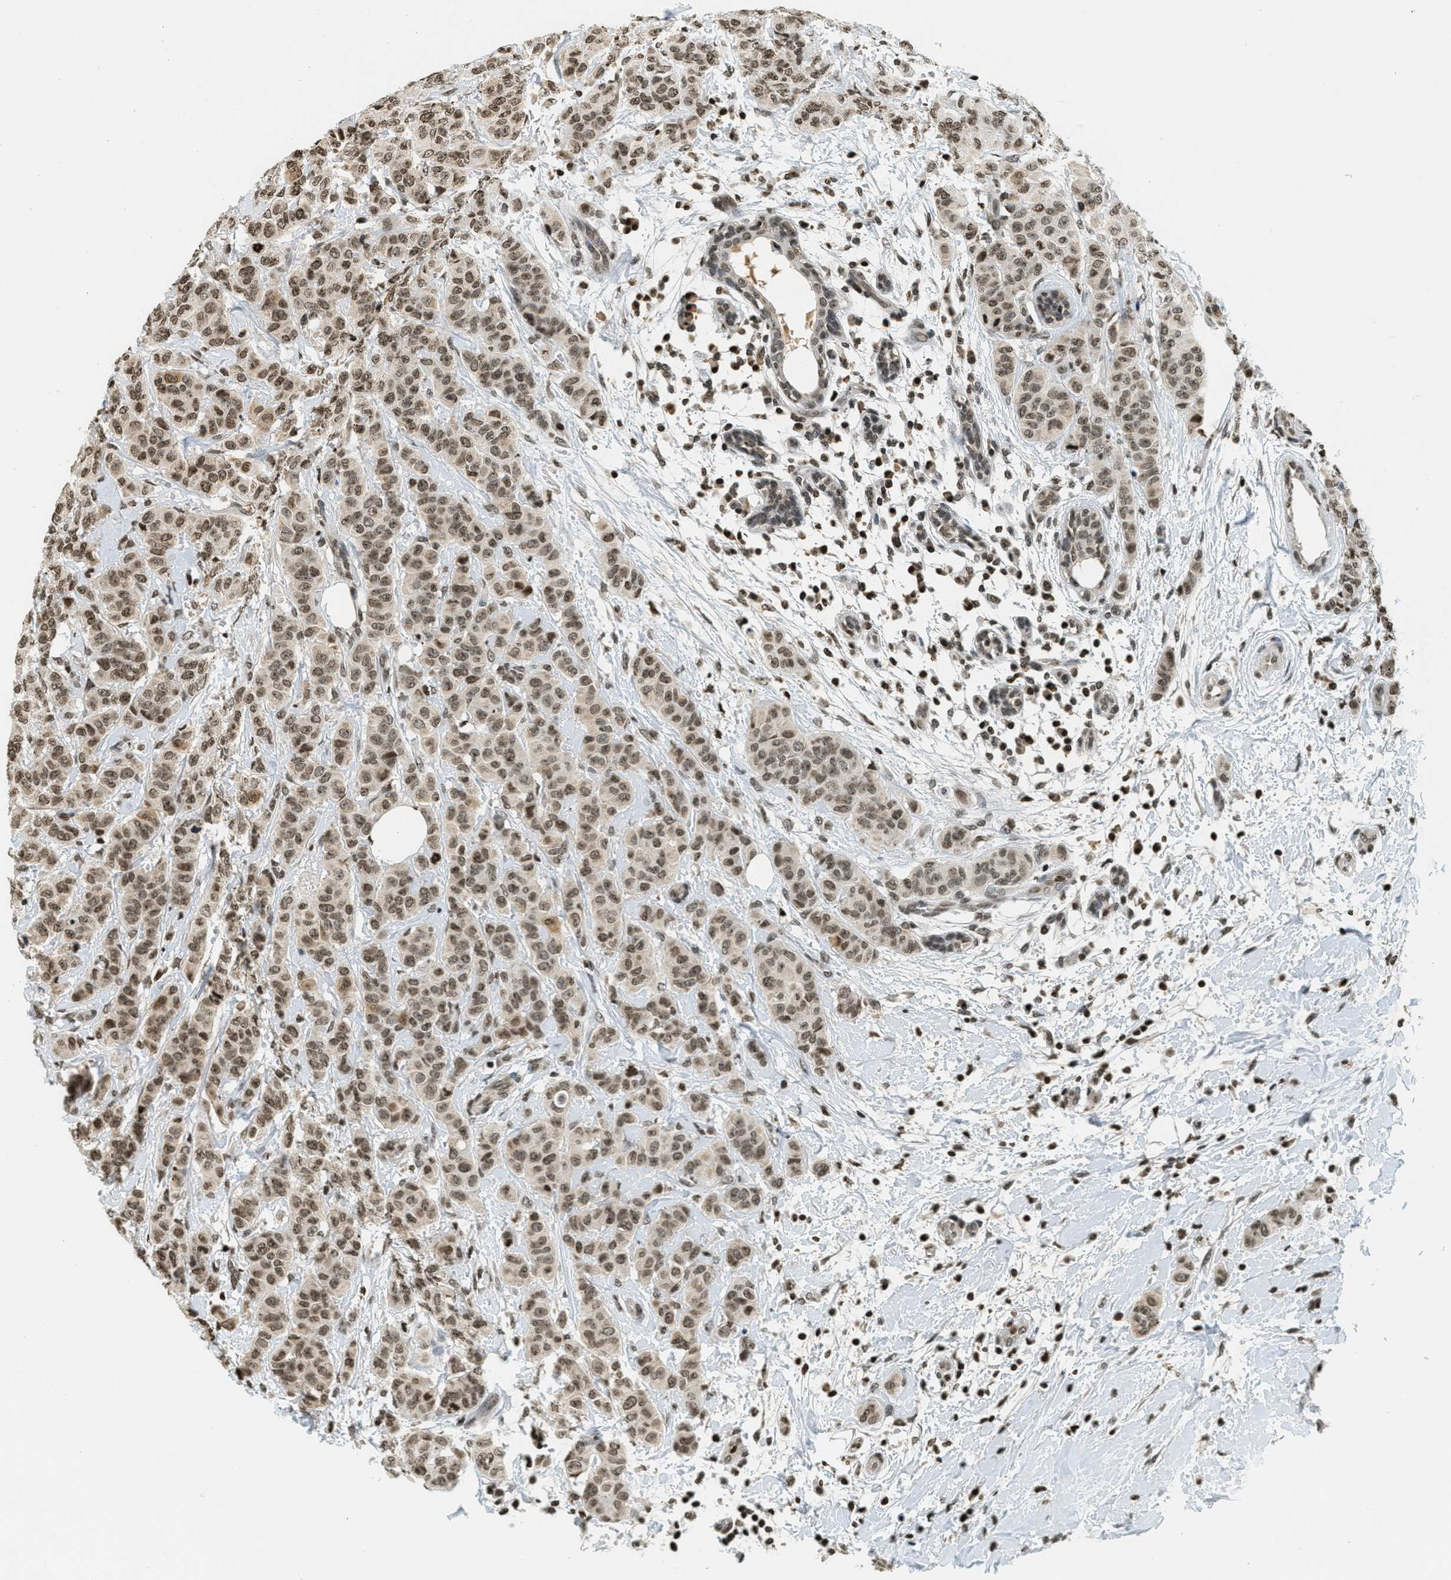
{"staining": {"intensity": "moderate", "quantity": ">75%", "location": "nuclear"}, "tissue": "breast cancer", "cell_type": "Tumor cells", "image_type": "cancer", "snomed": [{"axis": "morphology", "description": "Normal tissue, NOS"}, {"axis": "morphology", "description": "Duct carcinoma"}, {"axis": "topography", "description": "Breast"}], "caption": "Protein expression analysis of breast cancer reveals moderate nuclear expression in about >75% of tumor cells.", "gene": "LDB2", "patient": {"sex": "female", "age": 40}}